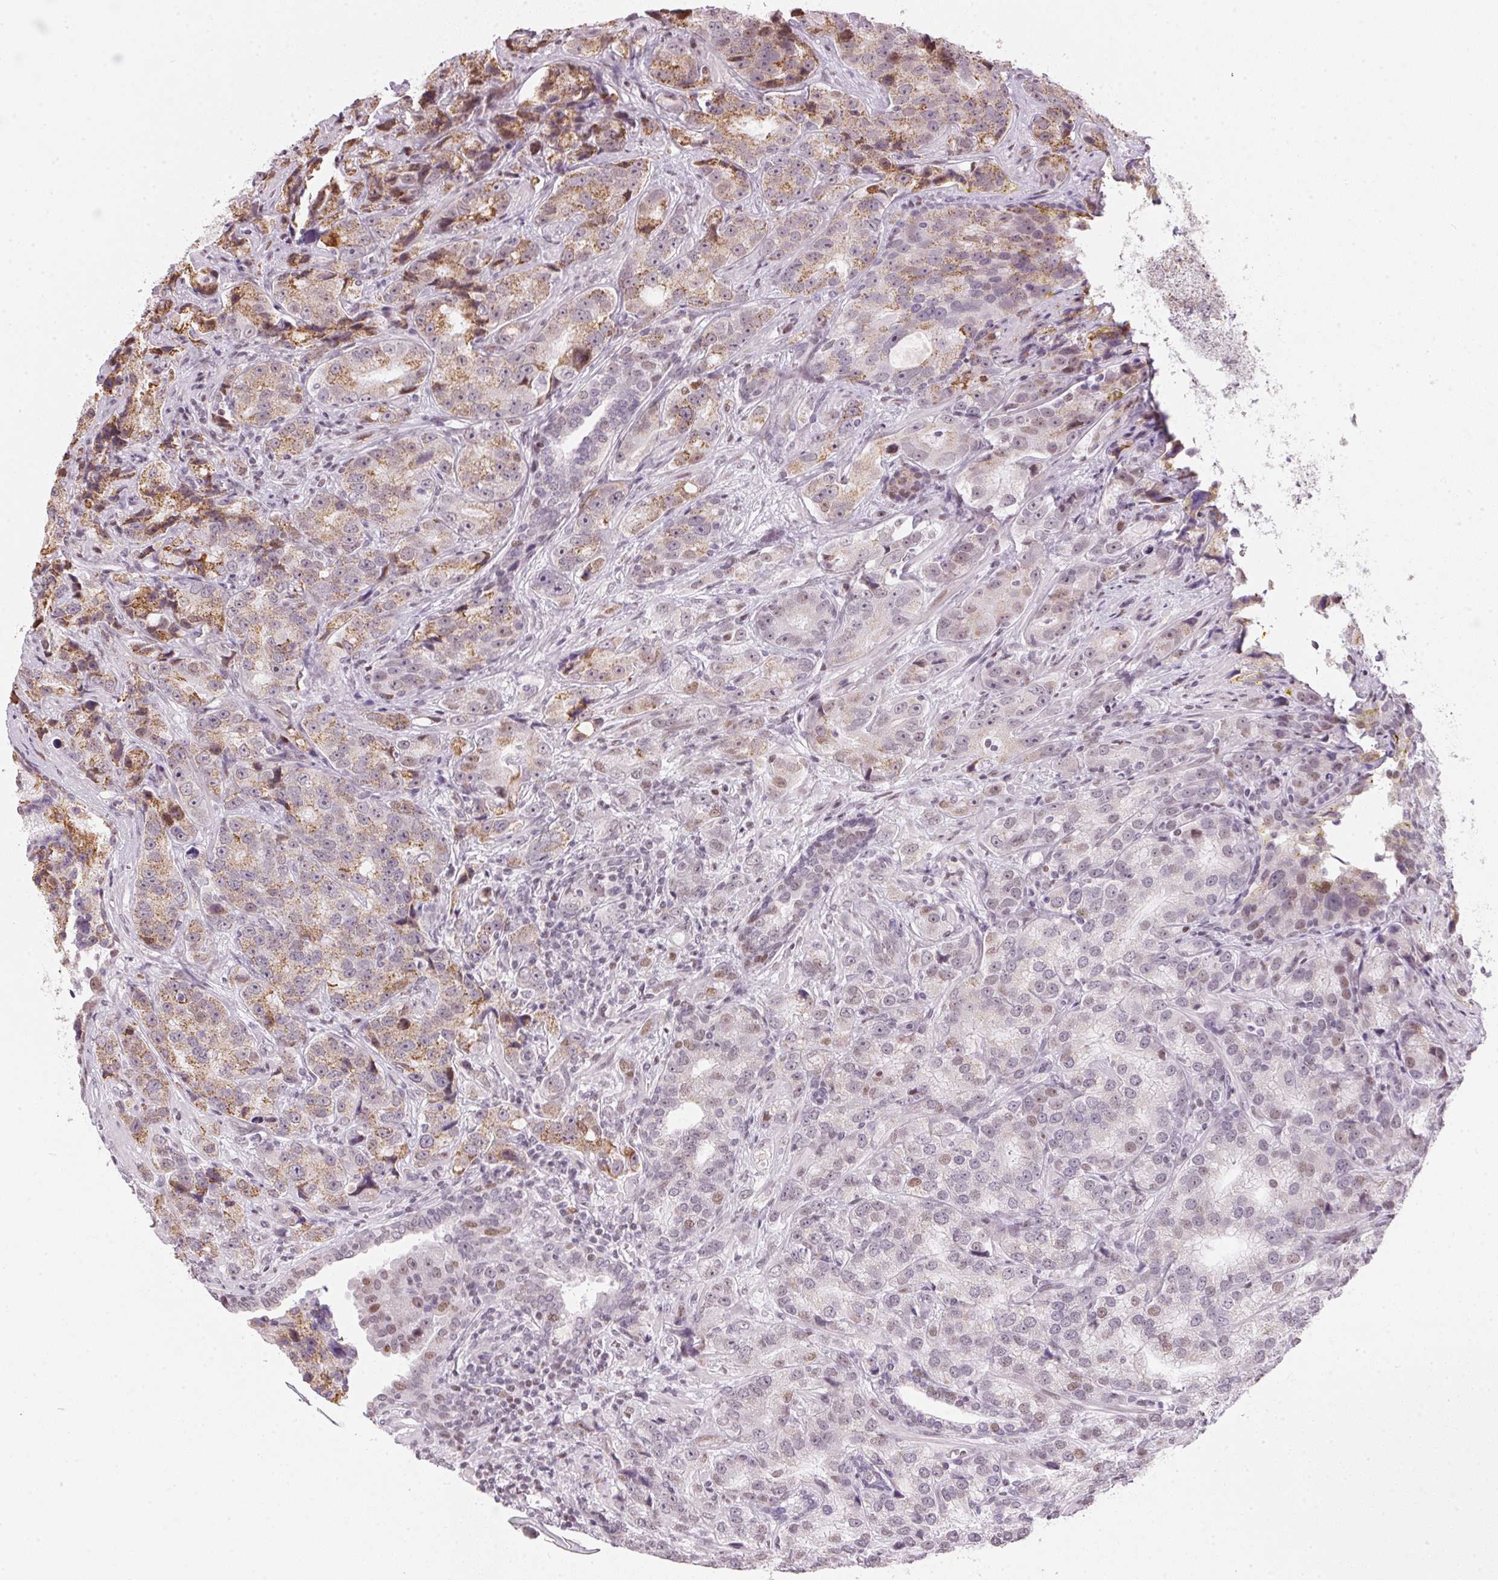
{"staining": {"intensity": "moderate", "quantity": "<25%", "location": "cytoplasmic/membranous"}, "tissue": "prostate cancer", "cell_type": "Tumor cells", "image_type": "cancer", "snomed": [{"axis": "morphology", "description": "Adenocarcinoma, NOS"}, {"axis": "topography", "description": "Prostate"}], "caption": "Immunohistochemistry image of prostate cancer (adenocarcinoma) stained for a protein (brown), which demonstrates low levels of moderate cytoplasmic/membranous positivity in about <25% of tumor cells.", "gene": "KAT6A", "patient": {"sex": "male", "age": 63}}